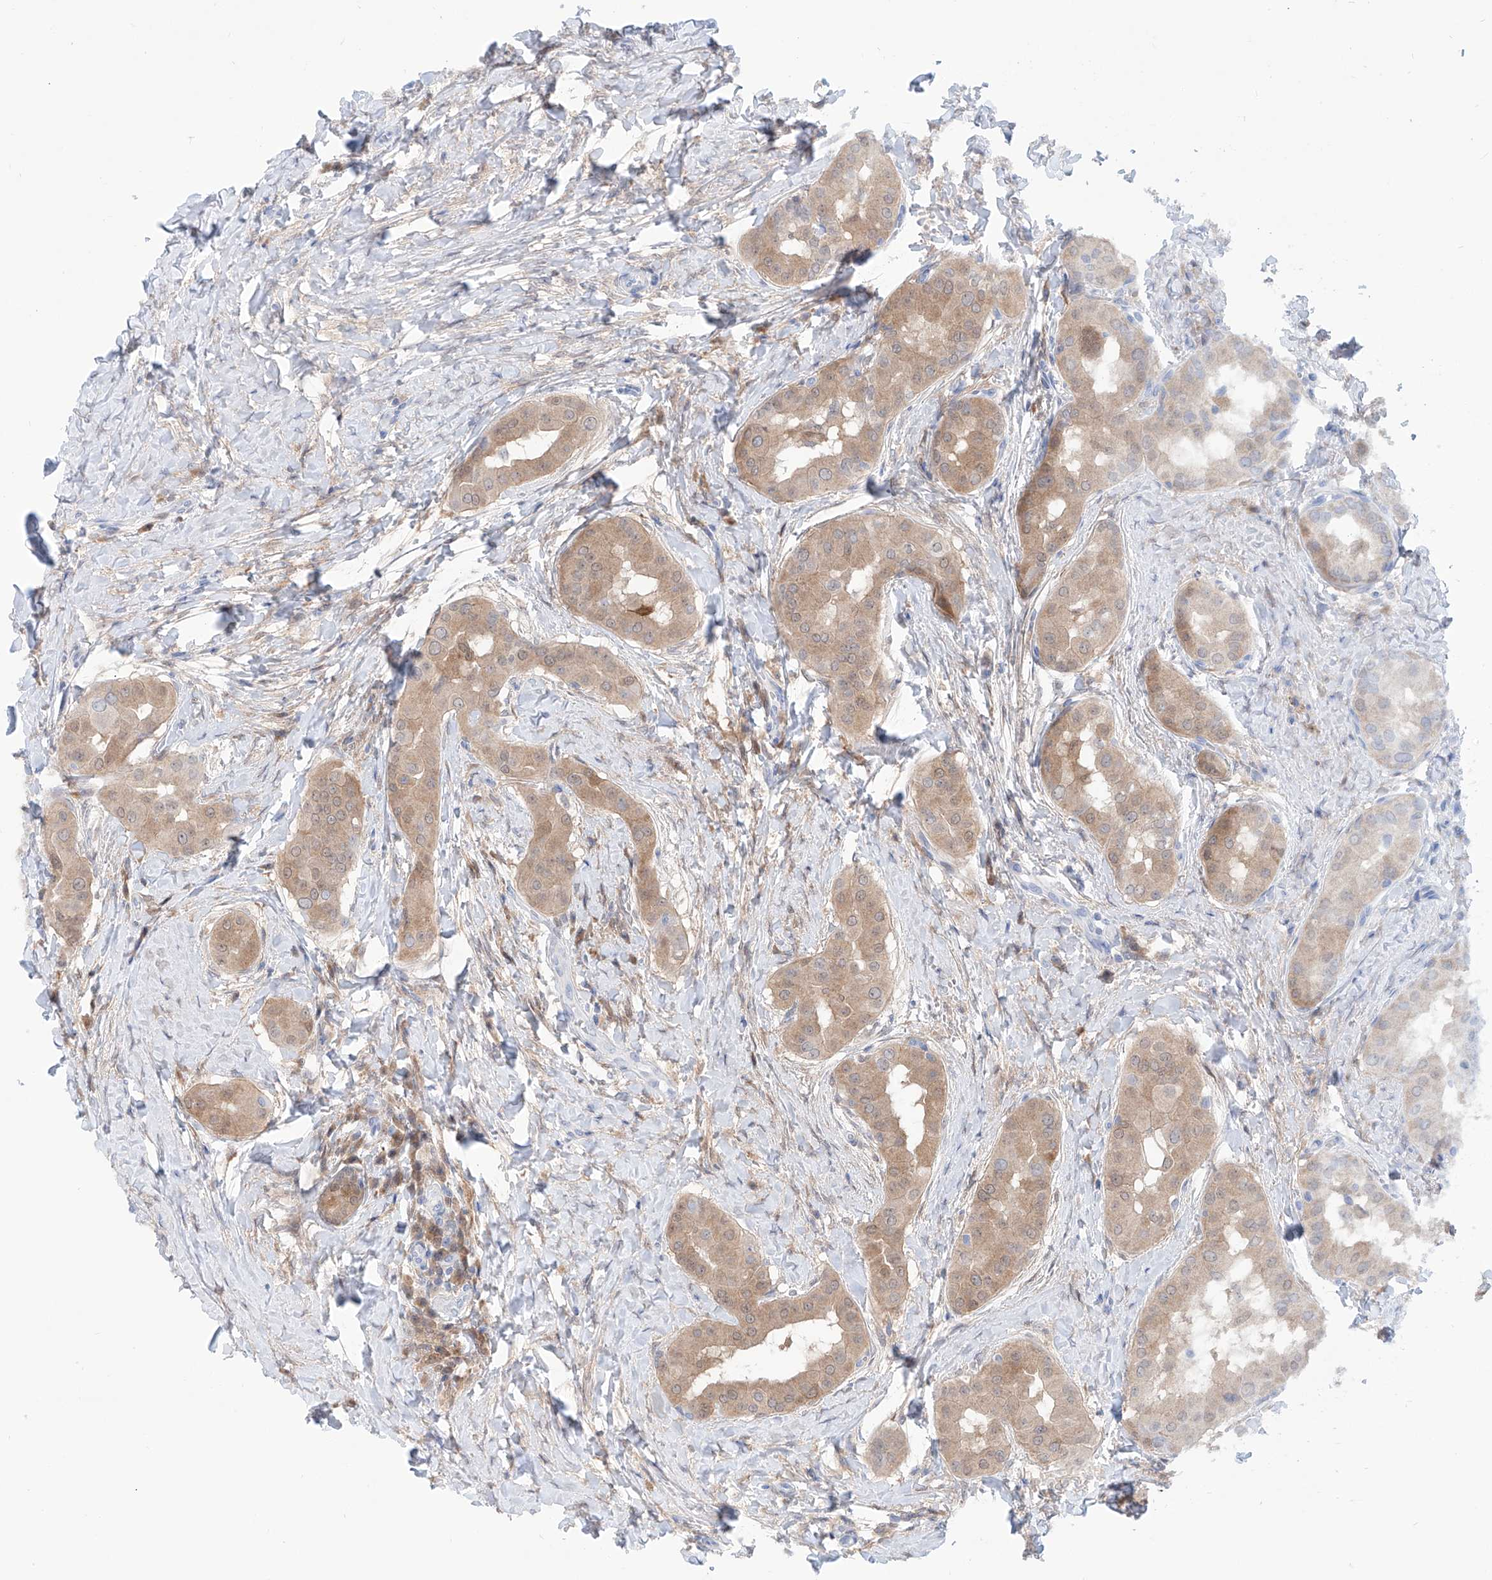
{"staining": {"intensity": "moderate", "quantity": ">75%", "location": "cytoplasmic/membranous"}, "tissue": "thyroid cancer", "cell_type": "Tumor cells", "image_type": "cancer", "snomed": [{"axis": "morphology", "description": "Papillary adenocarcinoma, NOS"}, {"axis": "topography", "description": "Thyroid gland"}], "caption": "The photomicrograph shows staining of papillary adenocarcinoma (thyroid), revealing moderate cytoplasmic/membranous protein positivity (brown color) within tumor cells.", "gene": "PDXK", "patient": {"sex": "male", "age": 33}}